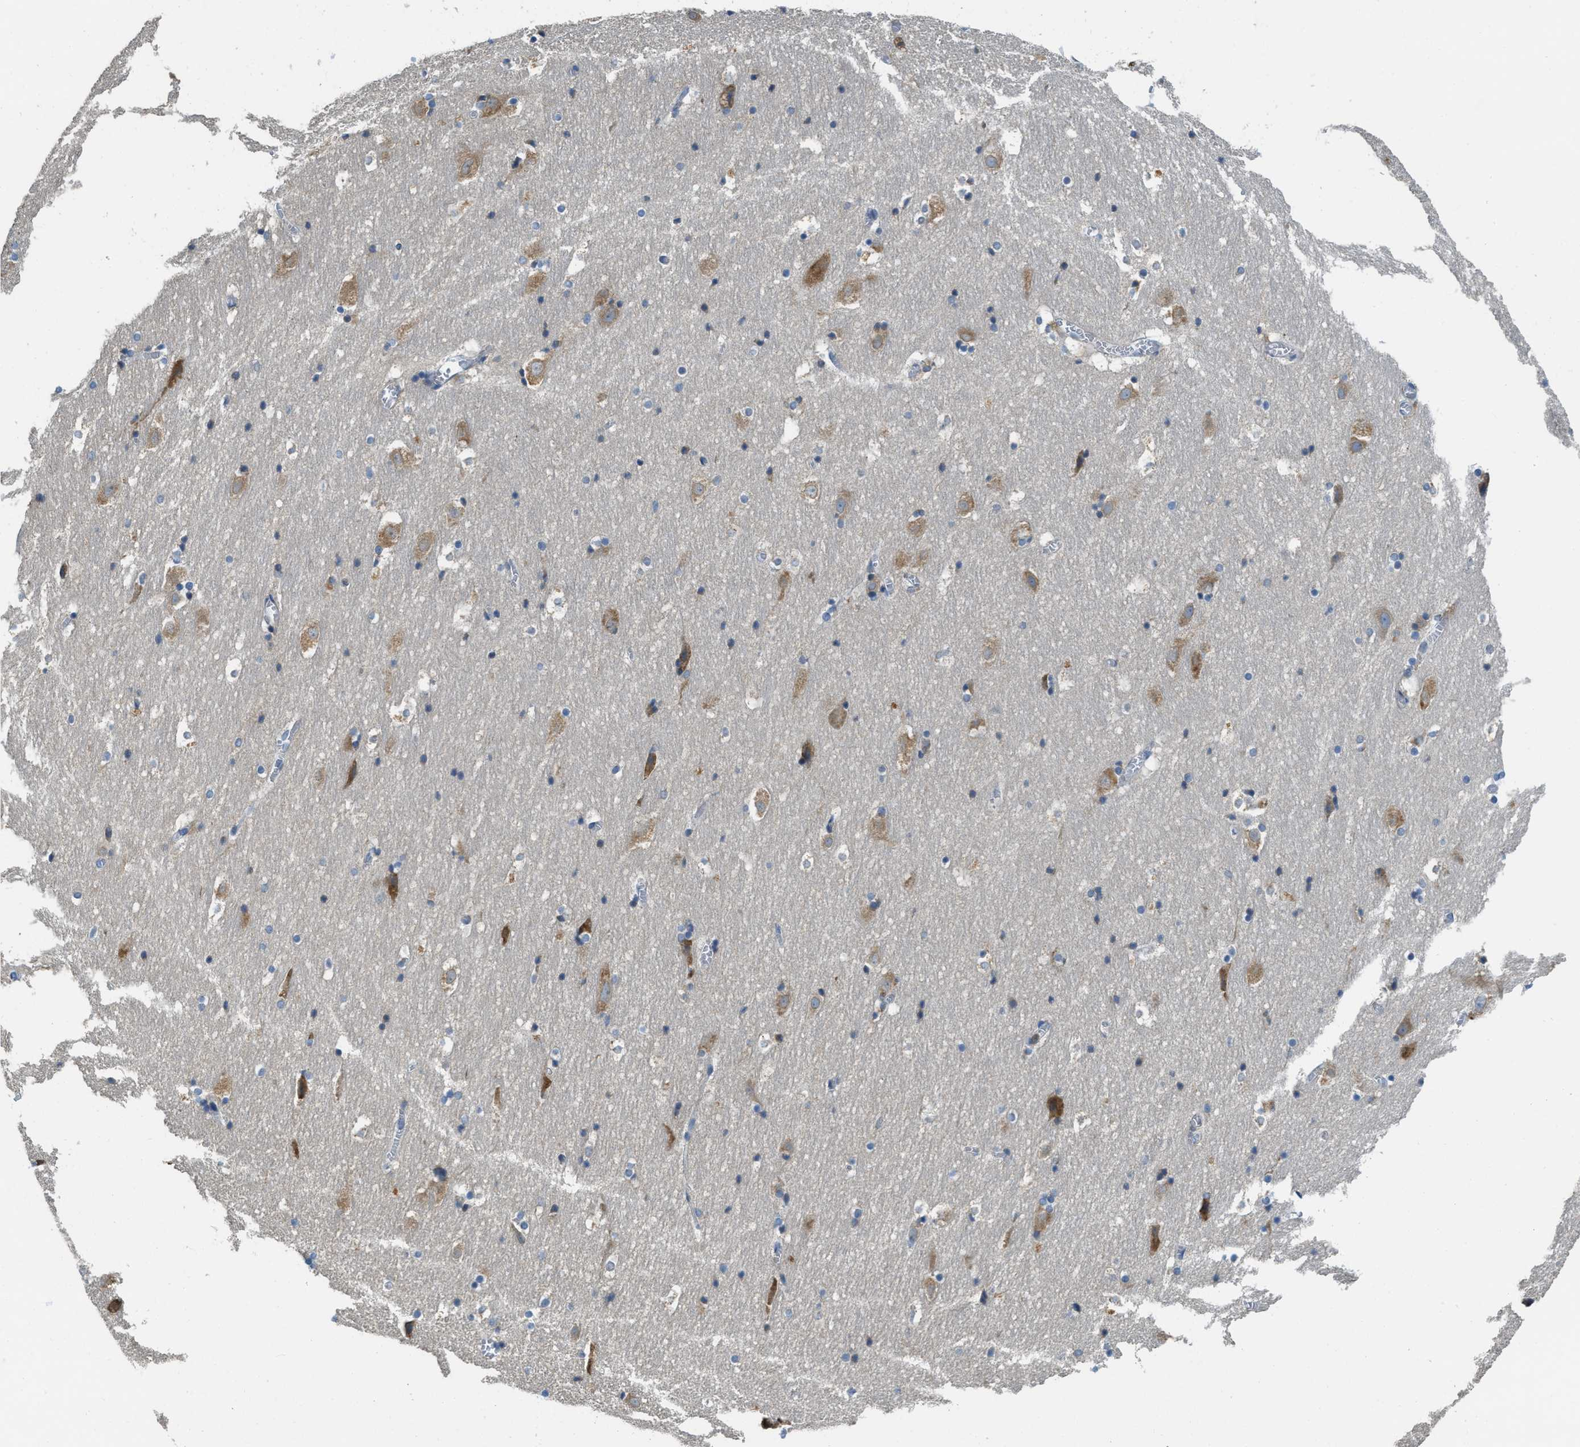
{"staining": {"intensity": "moderate", "quantity": "<25%", "location": "cytoplasmic/membranous"}, "tissue": "hippocampus", "cell_type": "Glial cells", "image_type": "normal", "snomed": [{"axis": "morphology", "description": "Normal tissue, NOS"}, {"axis": "topography", "description": "Hippocampus"}], "caption": "Immunohistochemical staining of unremarkable hippocampus shows moderate cytoplasmic/membranous protein expression in about <25% of glial cells.", "gene": "SSR1", "patient": {"sex": "male", "age": 45}}